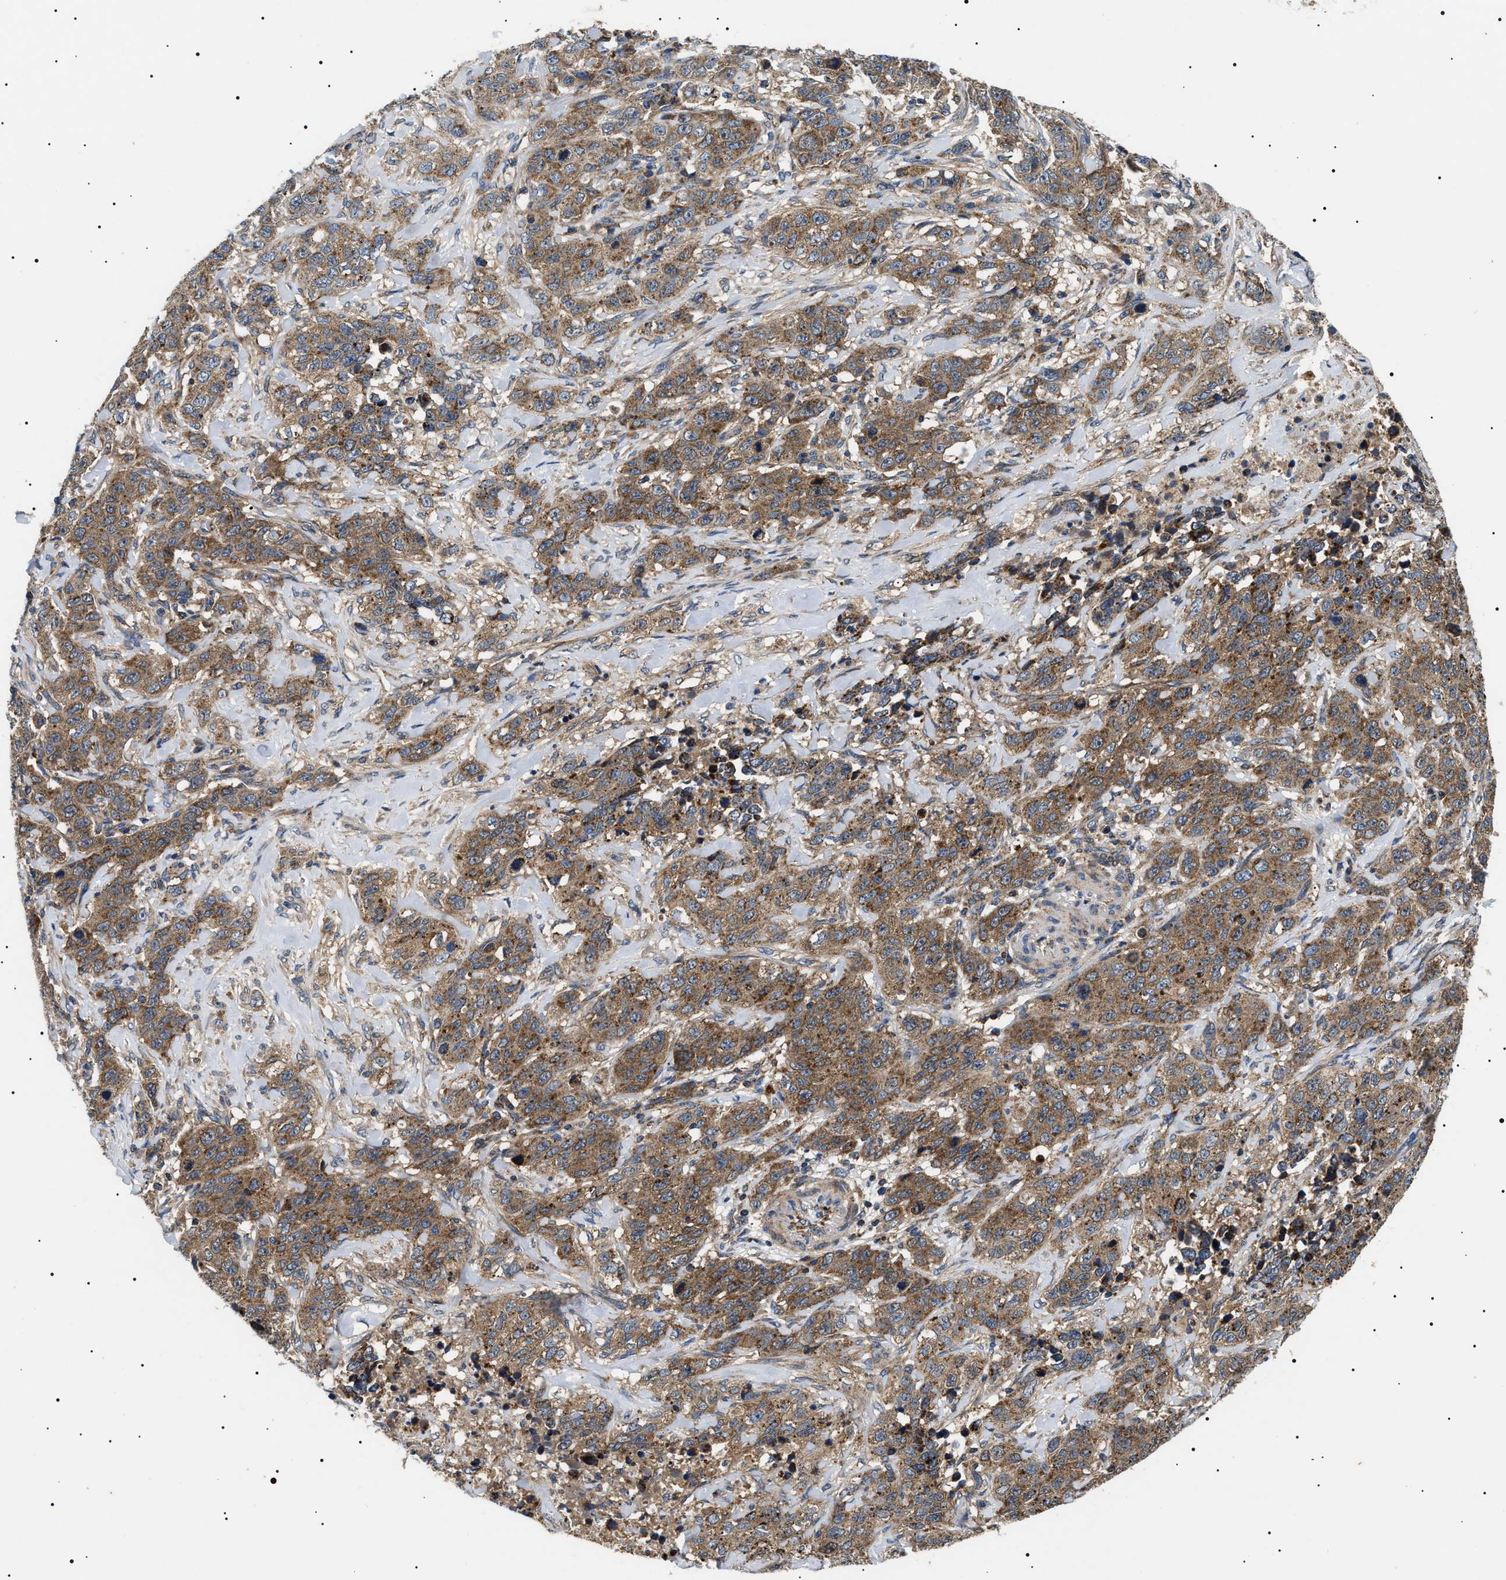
{"staining": {"intensity": "moderate", "quantity": ">75%", "location": "cytoplasmic/membranous"}, "tissue": "stomach cancer", "cell_type": "Tumor cells", "image_type": "cancer", "snomed": [{"axis": "morphology", "description": "Adenocarcinoma, NOS"}, {"axis": "topography", "description": "Stomach"}], "caption": "This histopathology image demonstrates IHC staining of stomach cancer, with medium moderate cytoplasmic/membranous staining in about >75% of tumor cells.", "gene": "OXSM", "patient": {"sex": "male", "age": 48}}